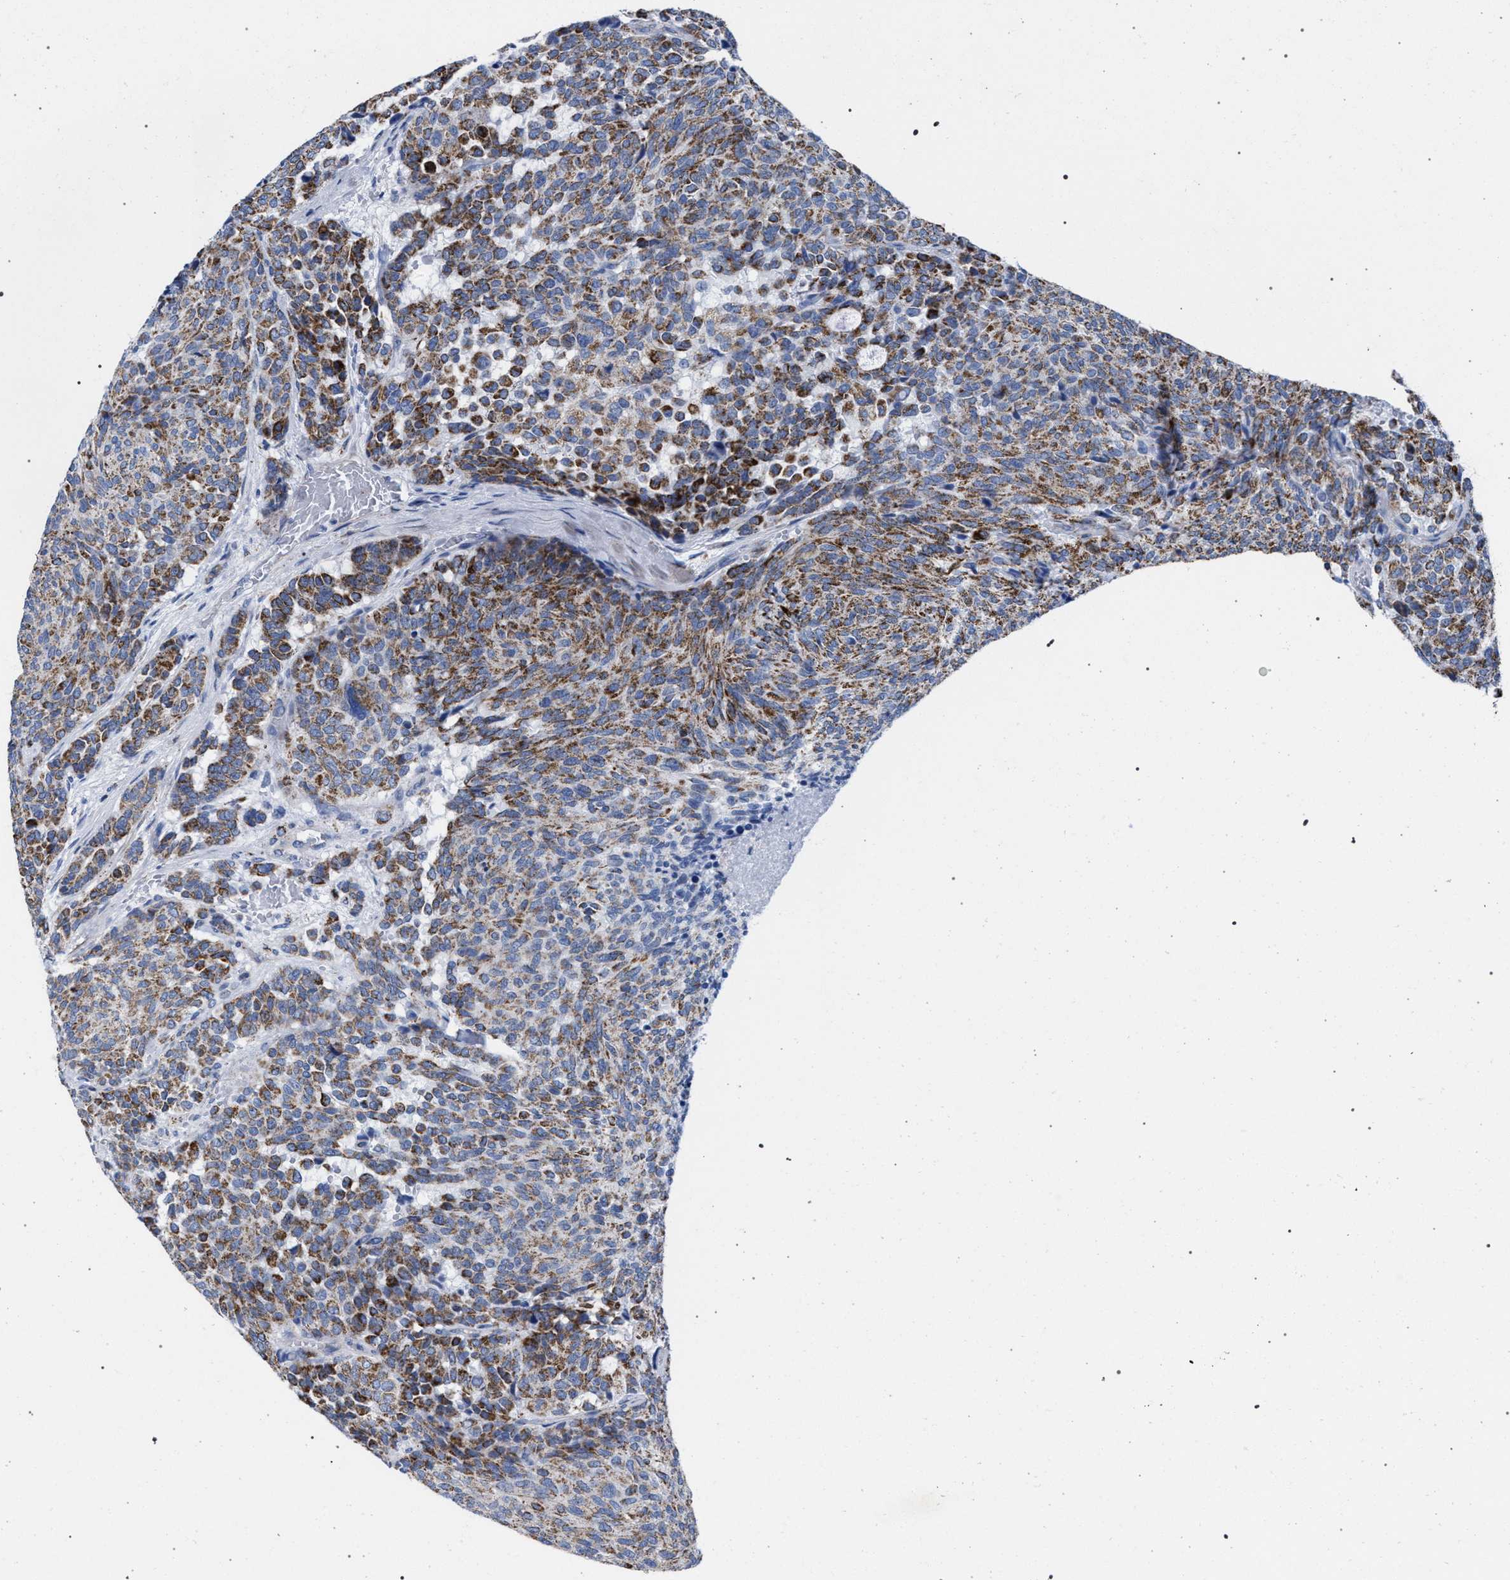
{"staining": {"intensity": "moderate", "quantity": ">75%", "location": "cytoplasmic/membranous"}, "tissue": "carcinoid", "cell_type": "Tumor cells", "image_type": "cancer", "snomed": [{"axis": "morphology", "description": "Carcinoid, malignant, NOS"}, {"axis": "topography", "description": "Pancreas"}], "caption": "Carcinoid tissue shows moderate cytoplasmic/membranous positivity in about >75% of tumor cells (Brightfield microscopy of DAB IHC at high magnification).", "gene": "ACADS", "patient": {"sex": "female", "age": 54}}